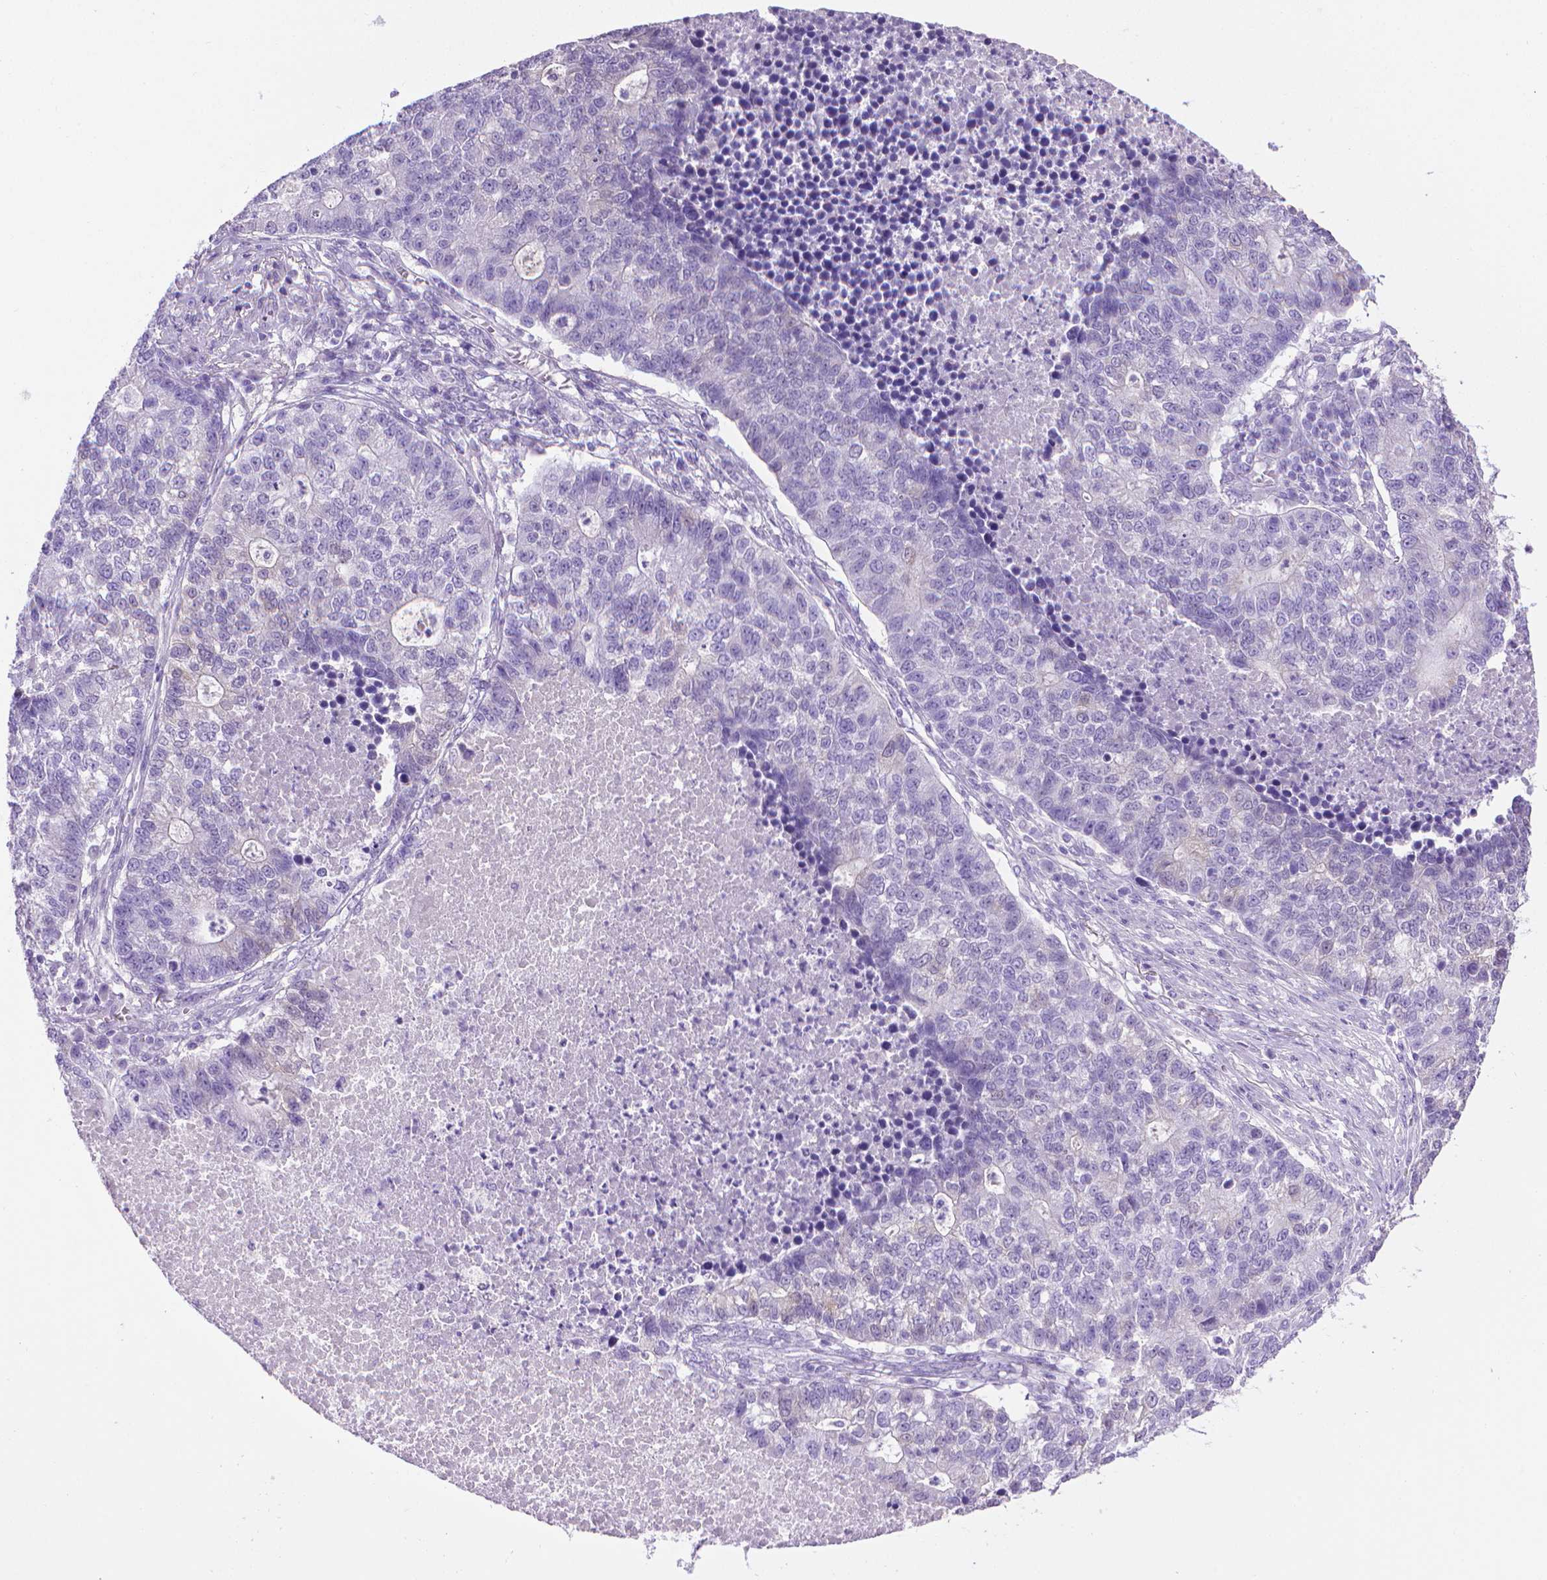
{"staining": {"intensity": "negative", "quantity": "none", "location": "none"}, "tissue": "lung cancer", "cell_type": "Tumor cells", "image_type": "cancer", "snomed": [{"axis": "morphology", "description": "Adenocarcinoma, NOS"}, {"axis": "topography", "description": "Lung"}], "caption": "Human lung cancer stained for a protein using immunohistochemistry (IHC) shows no positivity in tumor cells.", "gene": "PNMA2", "patient": {"sex": "male", "age": 57}}